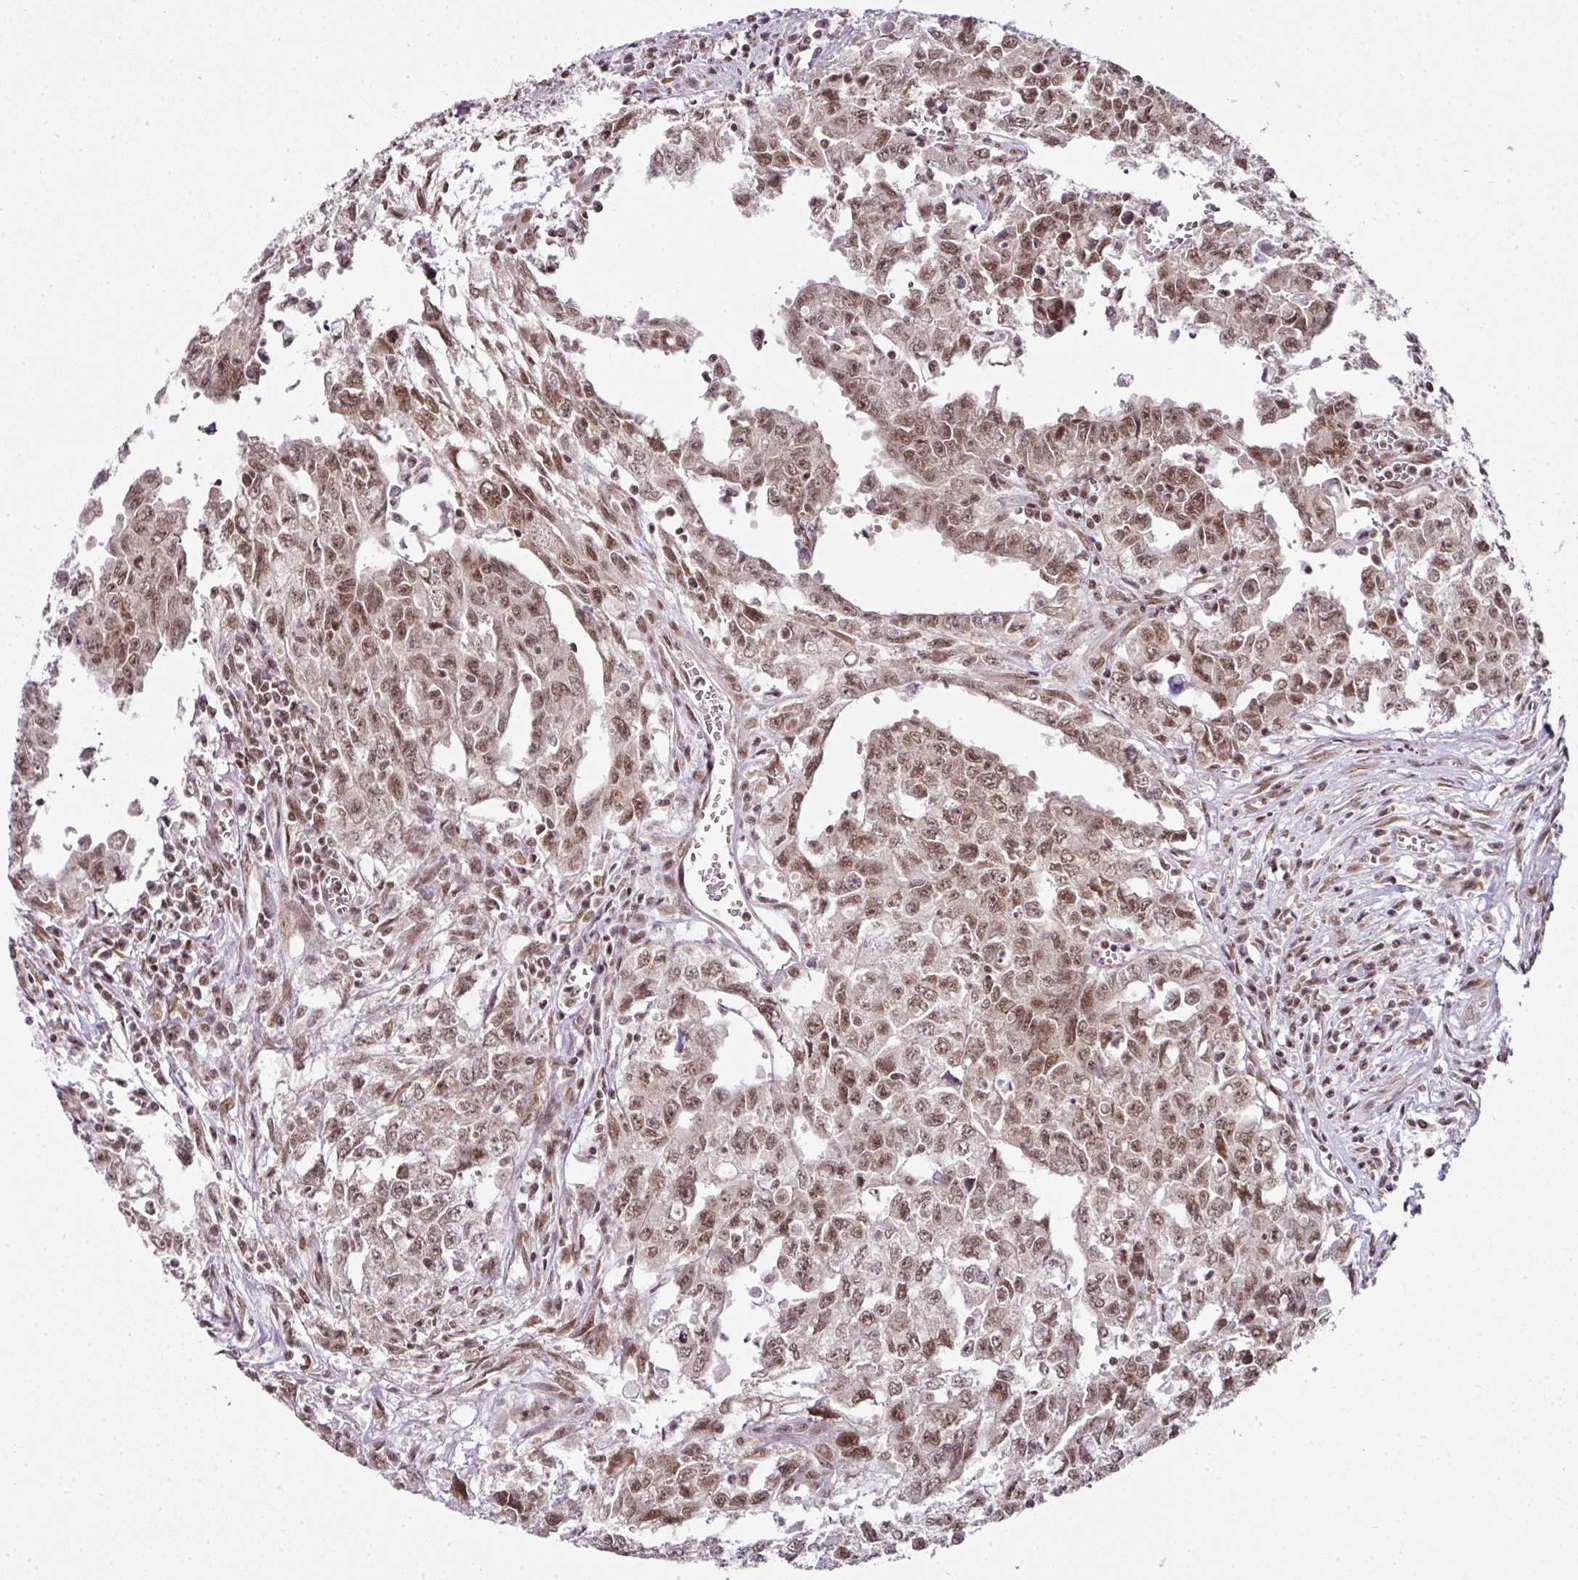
{"staining": {"intensity": "moderate", "quantity": ">75%", "location": "nuclear"}, "tissue": "testis cancer", "cell_type": "Tumor cells", "image_type": "cancer", "snomed": [{"axis": "morphology", "description": "Carcinoma, Embryonal, NOS"}, {"axis": "topography", "description": "Testis"}], "caption": "Tumor cells display moderate nuclear positivity in approximately >75% of cells in testis cancer. The protein of interest is stained brown, and the nuclei are stained in blue (DAB IHC with brightfield microscopy, high magnification).", "gene": "NFYA", "patient": {"sex": "male", "age": 24}}